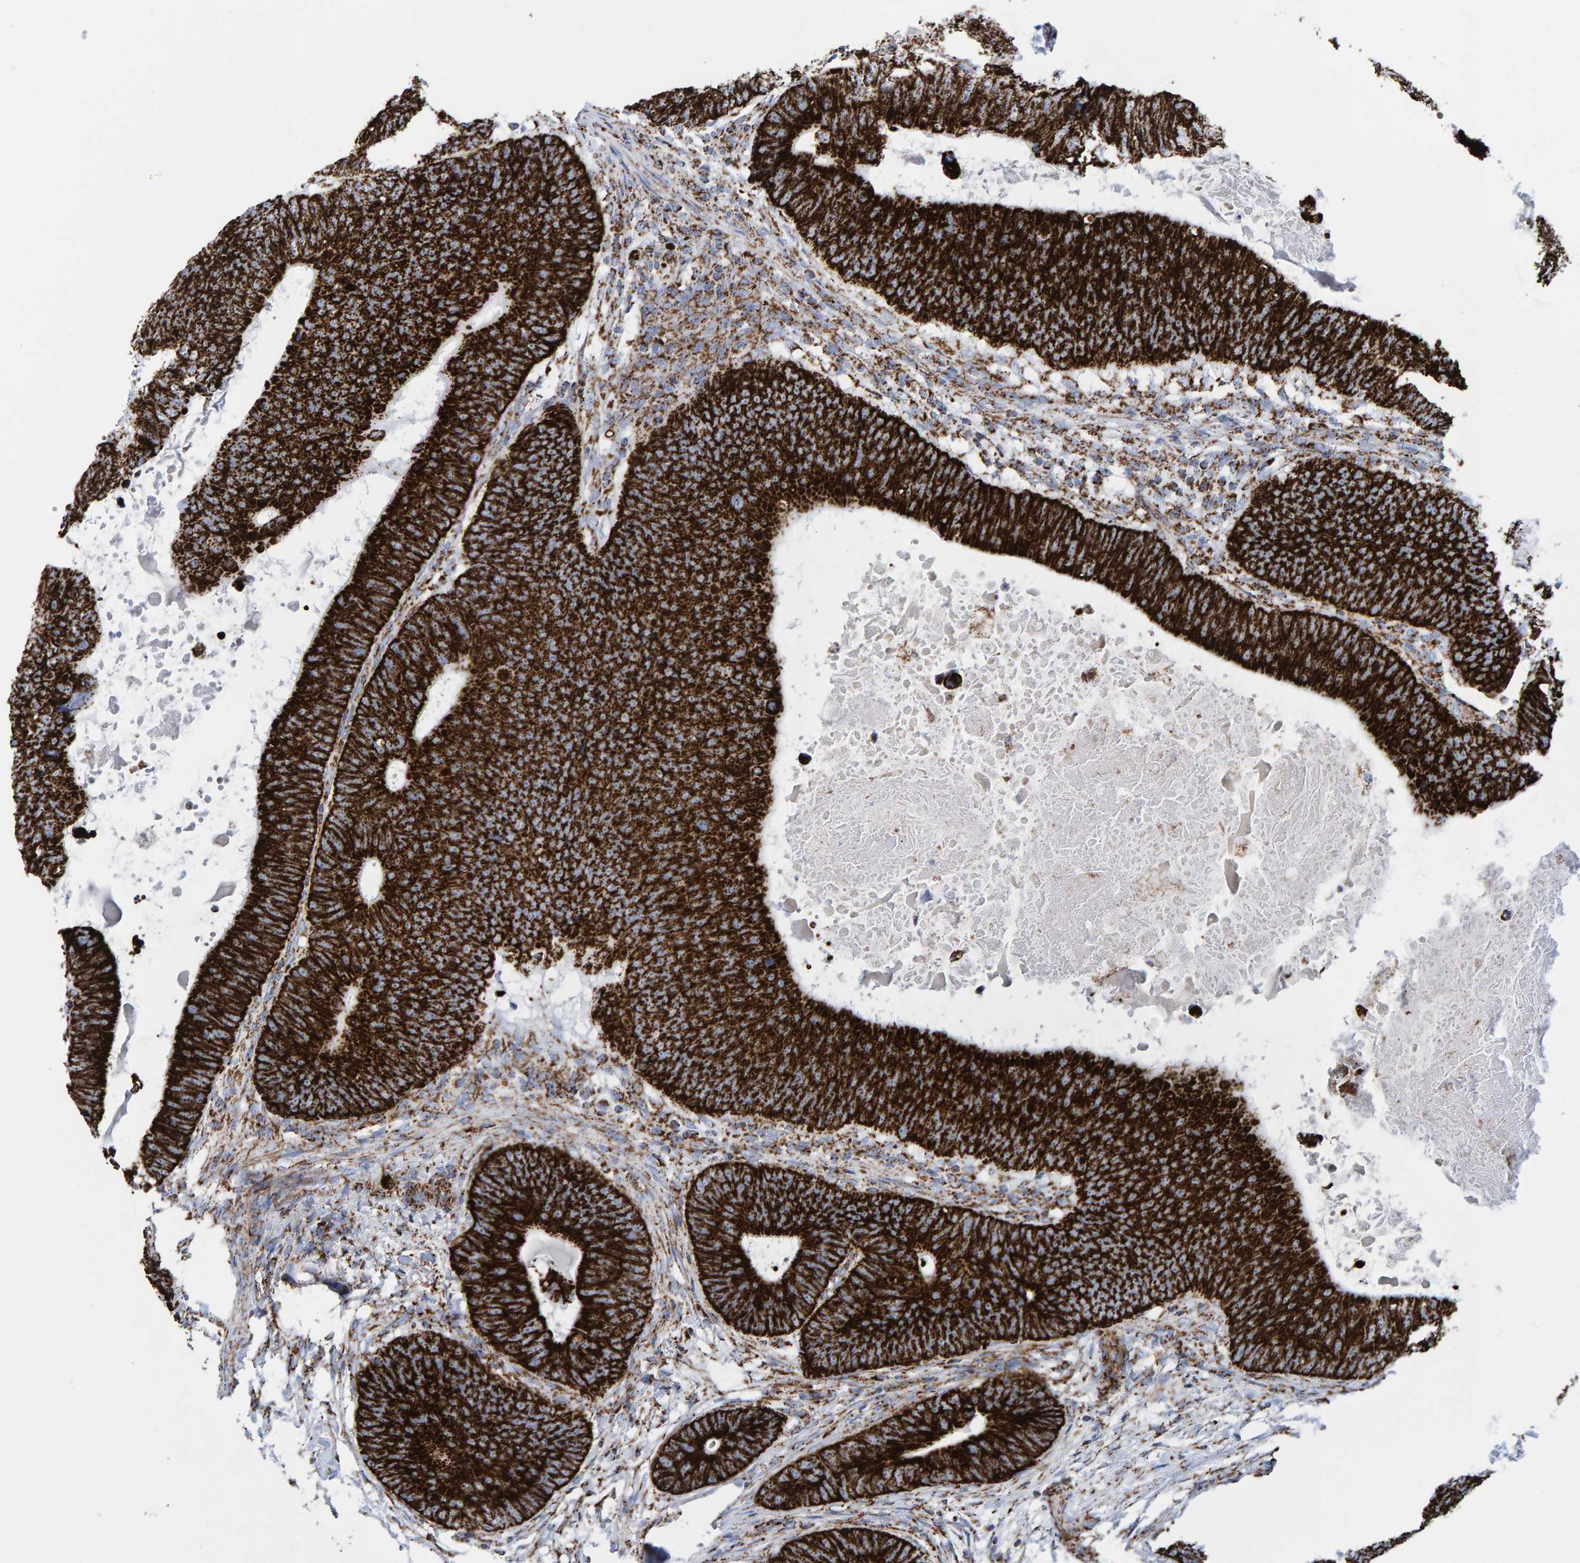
{"staining": {"intensity": "strong", "quantity": ">75%", "location": "cytoplasmic/membranous"}, "tissue": "colorectal cancer", "cell_type": "Tumor cells", "image_type": "cancer", "snomed": [{"axis": "morphology", "description": "Adenocarcinoma, NOS"}, {"axis": "topography", "description": "Colon"}], "caption": "Colorectal cancer stained for a protein shows strong cytoplasmic/membranous positivity in tumor cells.", "gene": "ENSG00000262660", "patient": {"sex": "male", "age": 56}}